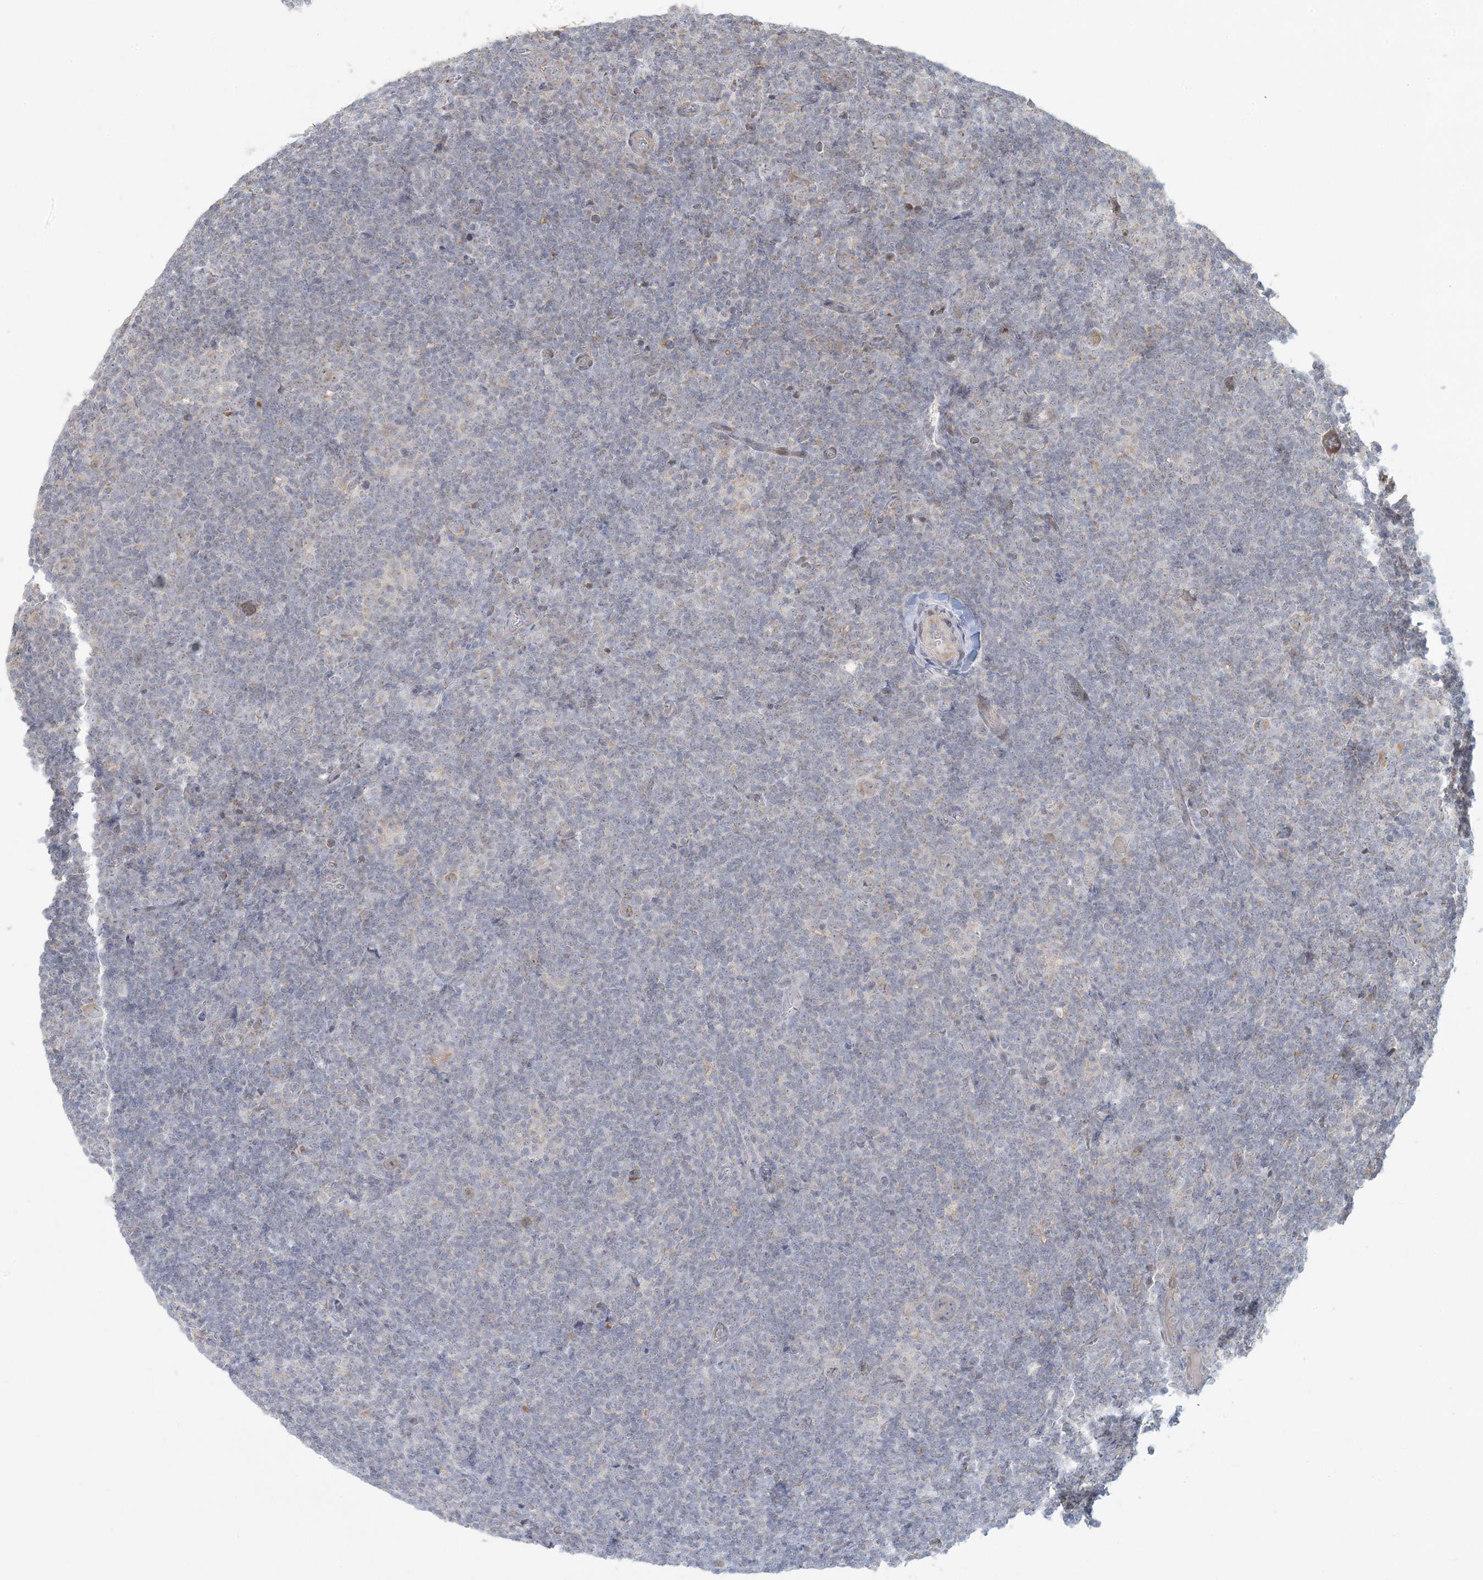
{"staining": {"intensity": "weak", "quantity": "25%-75%", "location": "cytoplasmic/membranous"}, "tissue": "lymphoma", "cell_type": "Tumor cells", "image_type": "cancer", "snomed": [{"axis": "morphology", "description": "Hodgkin's disease, NOS"}, {"axis": "topography", "description": "Lymph node"}], "caption": "A high-resolution micrograph shows immunohistochemistry (IHC) staining of lymphoma, which exhibits weak cytoplasmic/membranous staining in approximately 25%-75% of tumor cells.", "gene": "MCAT", "patient": {"sex": "female", "age": 57}}